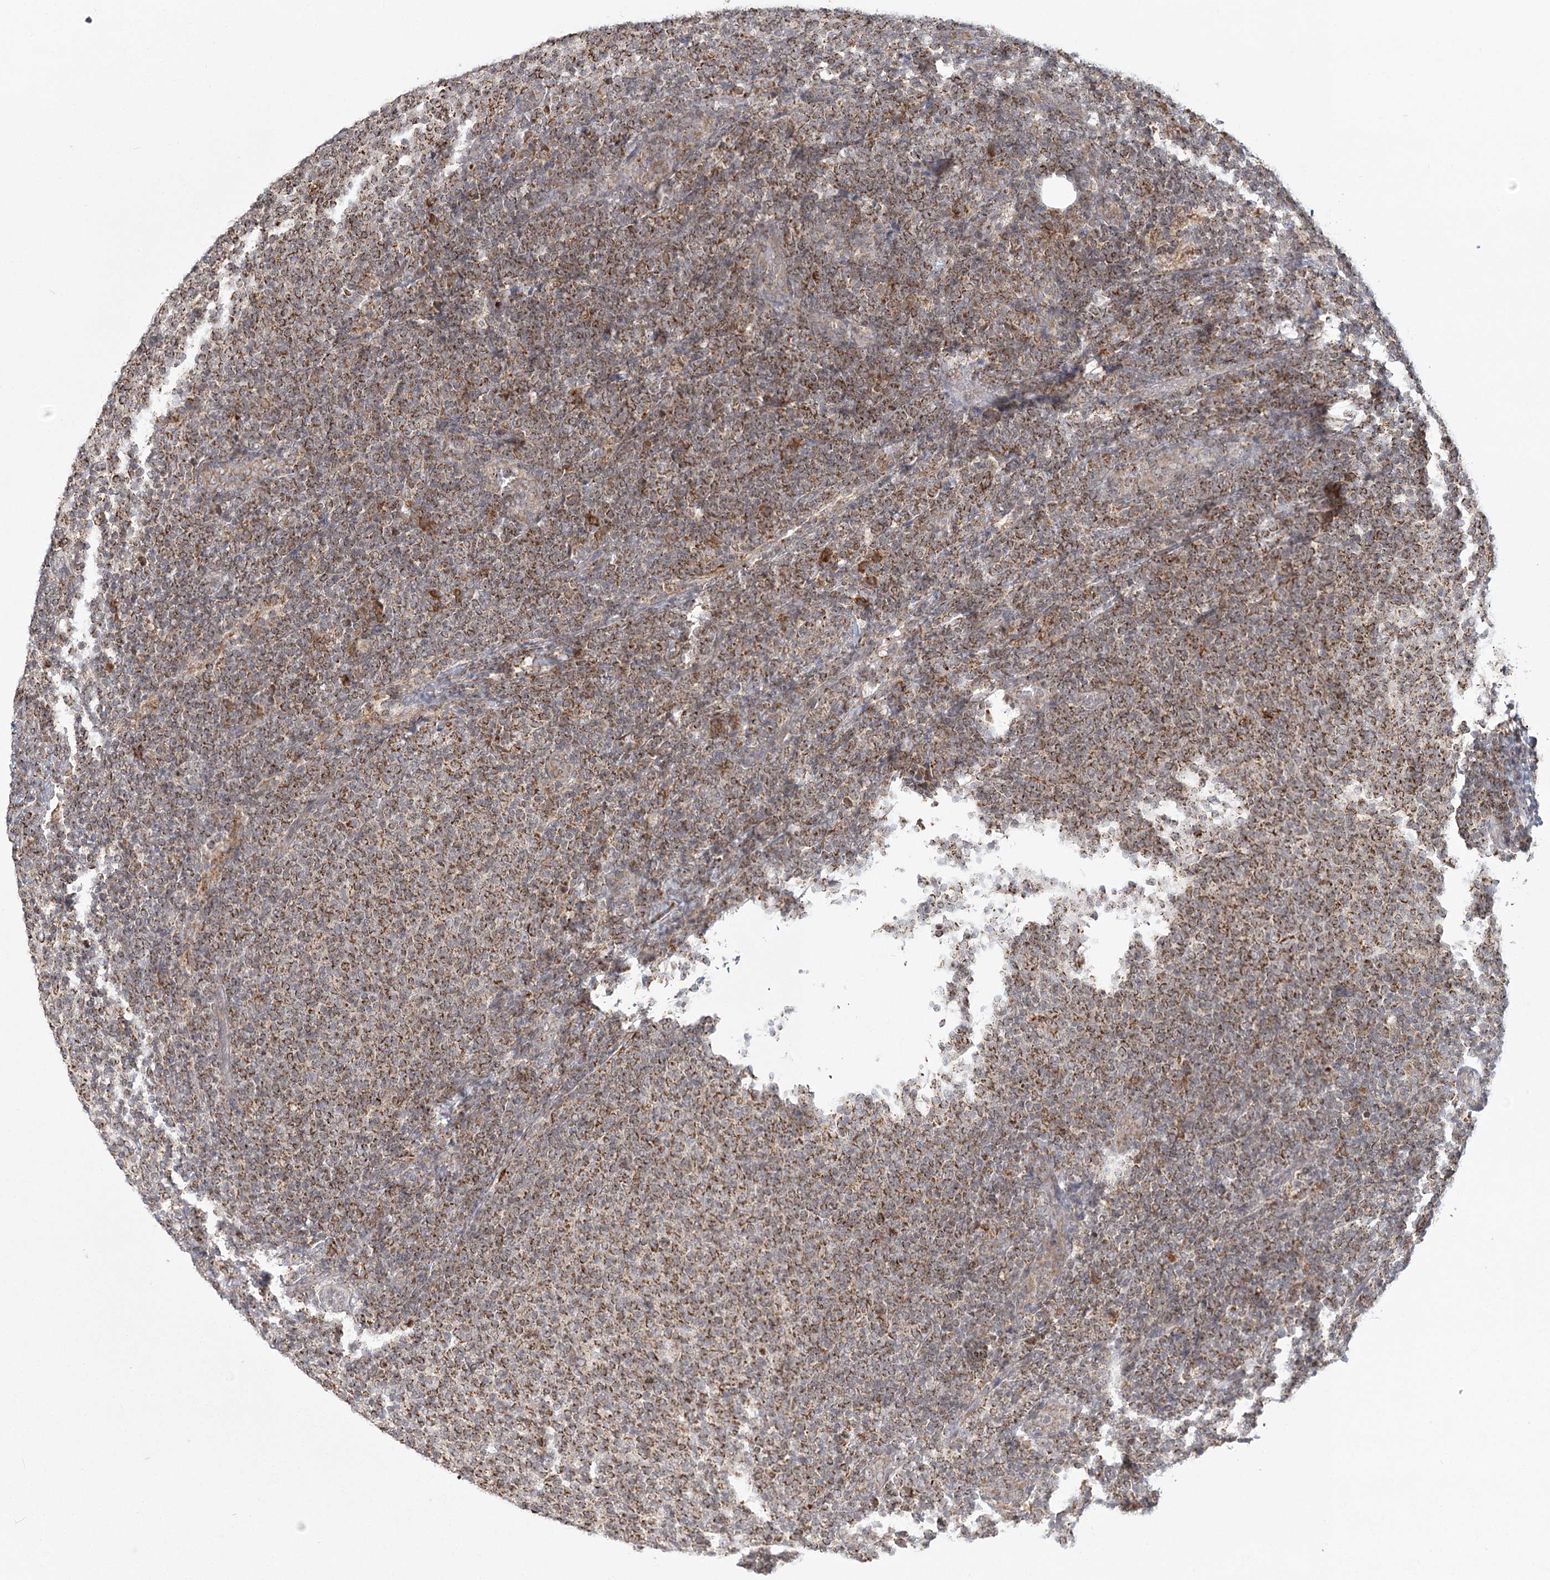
{"staining": {"intensity": "moderate", "quantity": ">75%", "location": "cytoplasmic/membranous"}, "tissue": "lymphoma", "cell_type": "Tumor cells", "image_type": "cancer", "snomed": [{"axis": "morphology", "description": "Malignant lymphoma, non-Hodgkin's type, Low grade"}, {"axis": "topography", "description": "Lymph node"}], "caption": "IHC histopathology image of human lymphoma stained for a protein (brown), which shows medium levels of moderate cytoplasmic/membranous staining in about >75% of tumor cells.", "gene": "LACTB", "patient": {"sex": "male", "age": 66}}